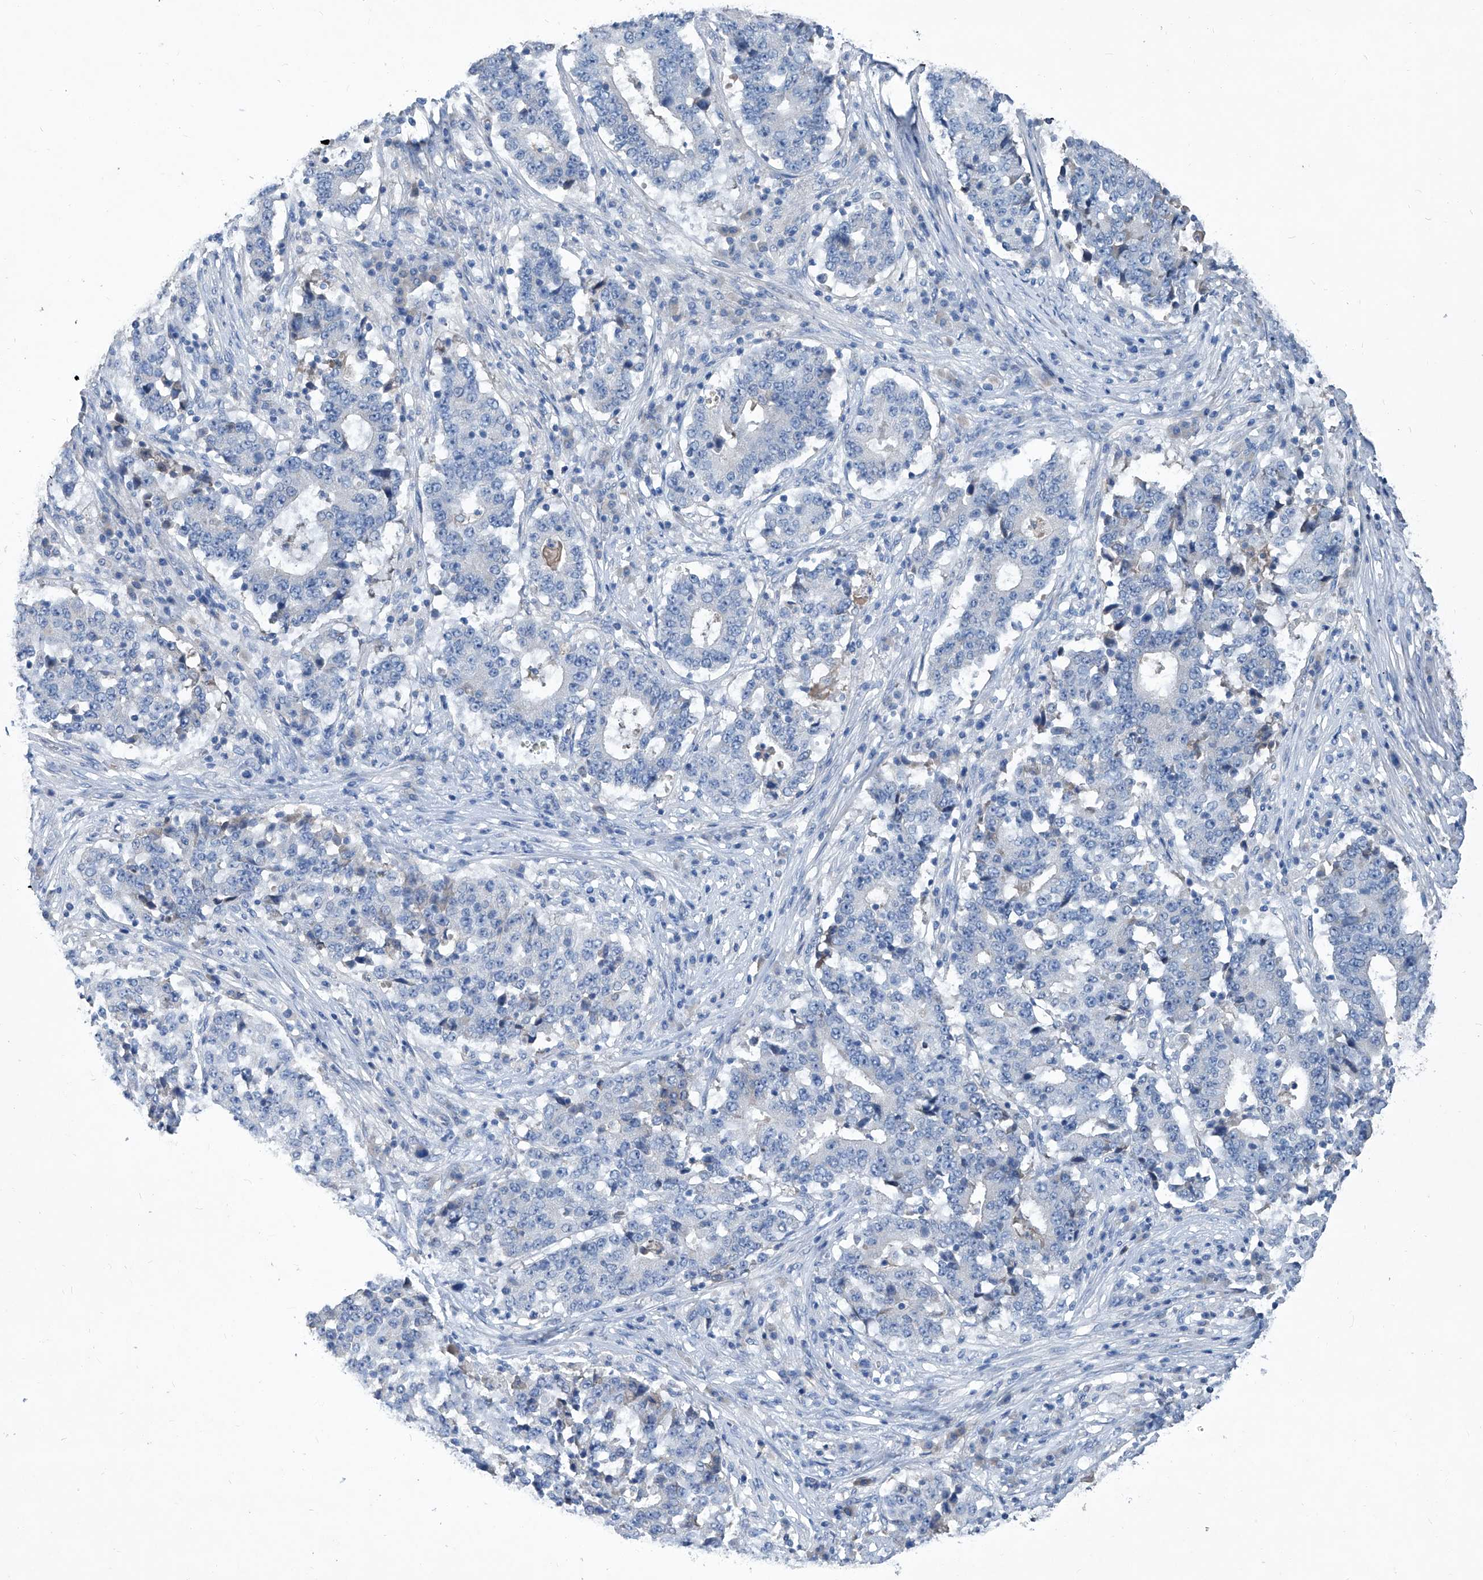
{"staining": {"intensity": "negative", "quantity": "none", "location": "none"}, "tissue": "stomach cancer", "cell_type": "Tumor cells", "image_type": "cancer", "snomed": [{"axis": "morphology", "description": "Adenocarcinoma, NOS"}, {"axis": "topography", "description": "Stomach"}], "caption": "An image of human stomach cancer is negative for staining in tumor cells.", "gene": "MTARC1", "patient": {"sex": "male", "age": 59}}